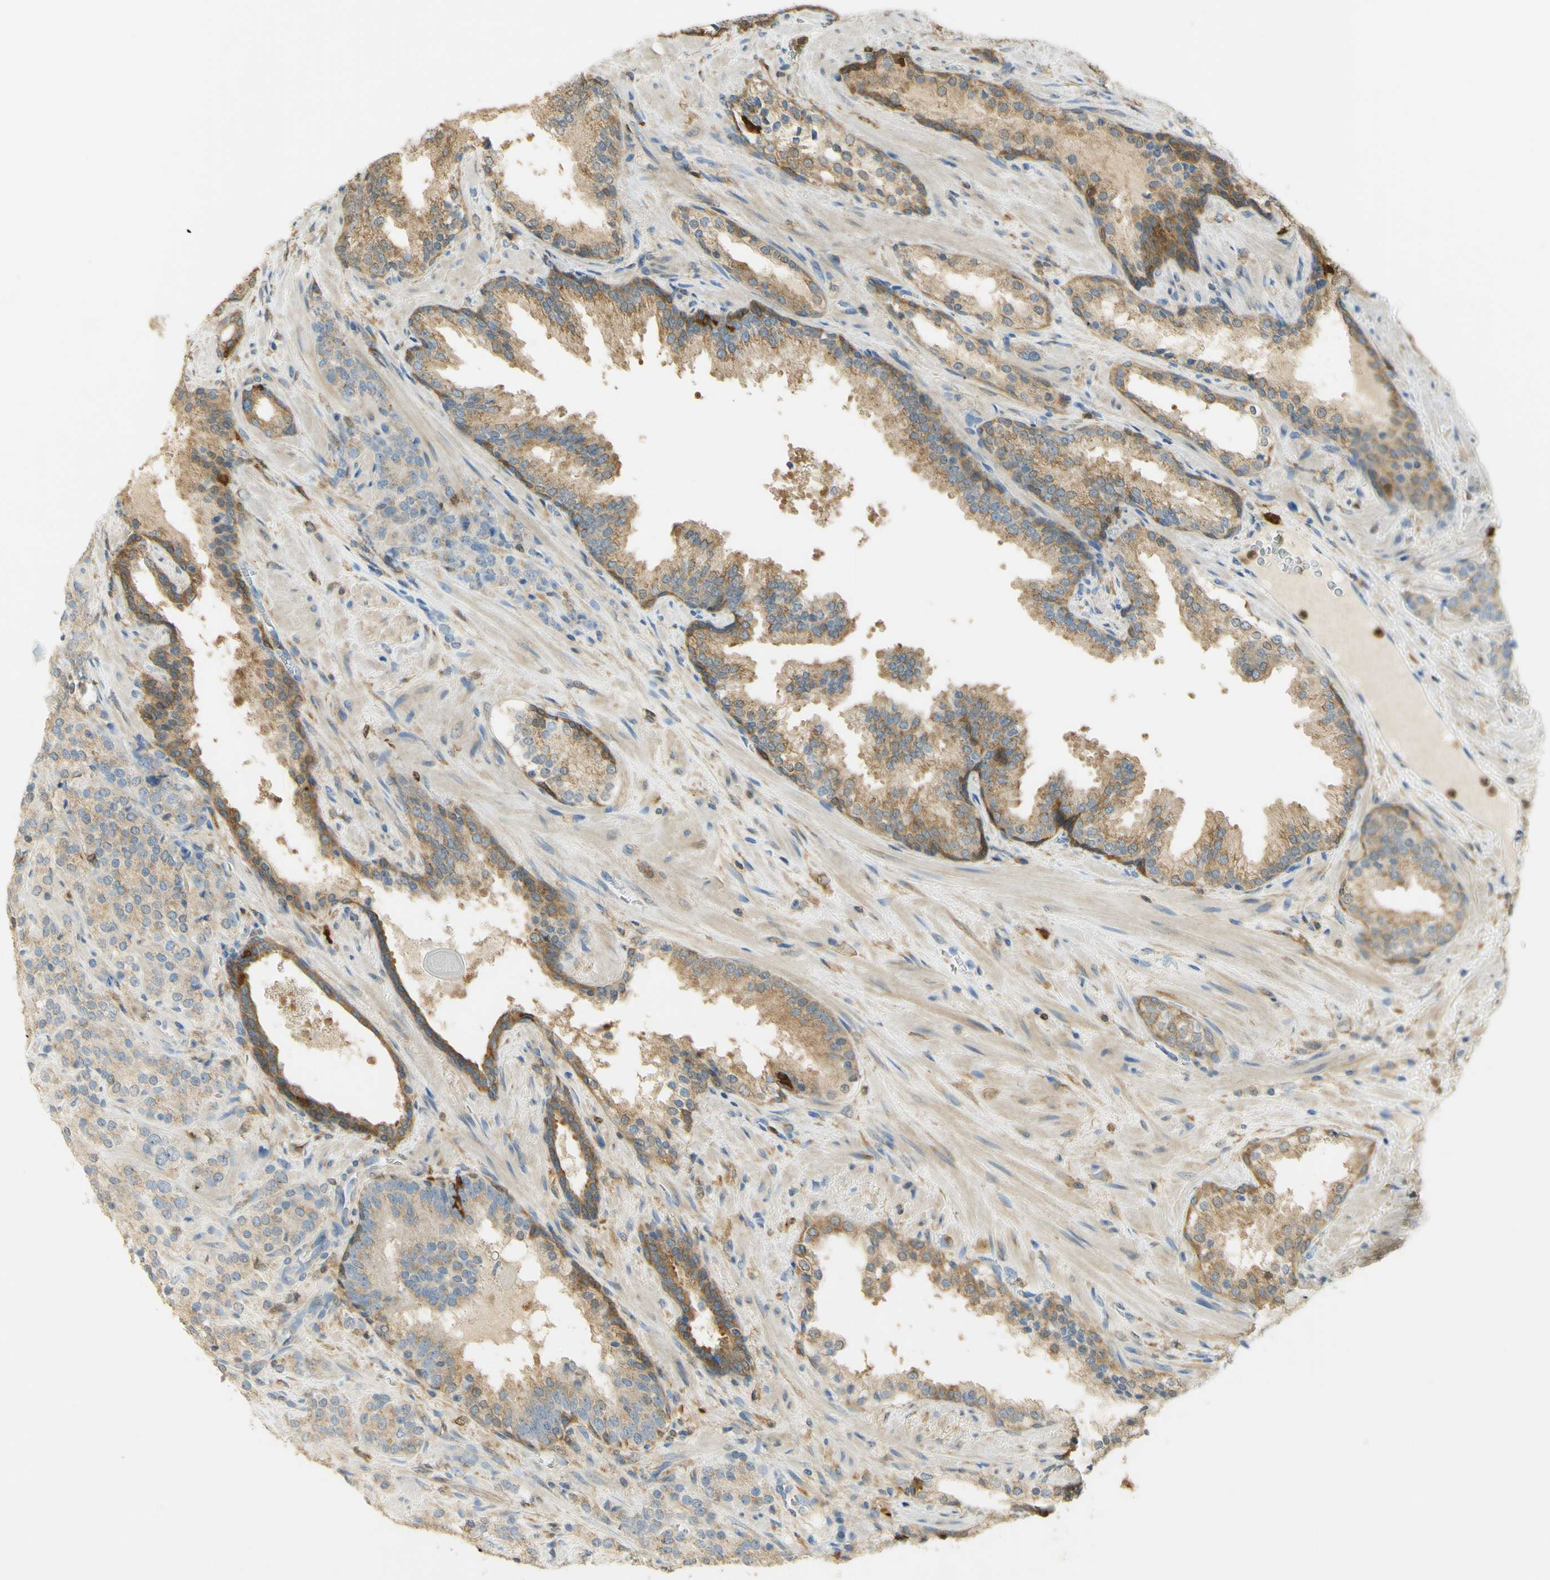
{"staining": {"intensity": "weak", "quantity": ">75%", "location": "cytoplasmic/membranous"}, "tissue": "prostate cancer", "cell_type": "Tumor cells", "image_type": "cancer", "snomed": [{"axis": "morphology", "description": "Adenocarcinoma, High grade"}, {"axis": "topography", "description": "Prostate"}], "caption": "Protein staining of prostate cancer tissue demonstrates weak cytoplasmic/membranous staining in about >75% of tumor cells.", "gene": "PAK1", "patient": {"sex": "male", "age": 71}}